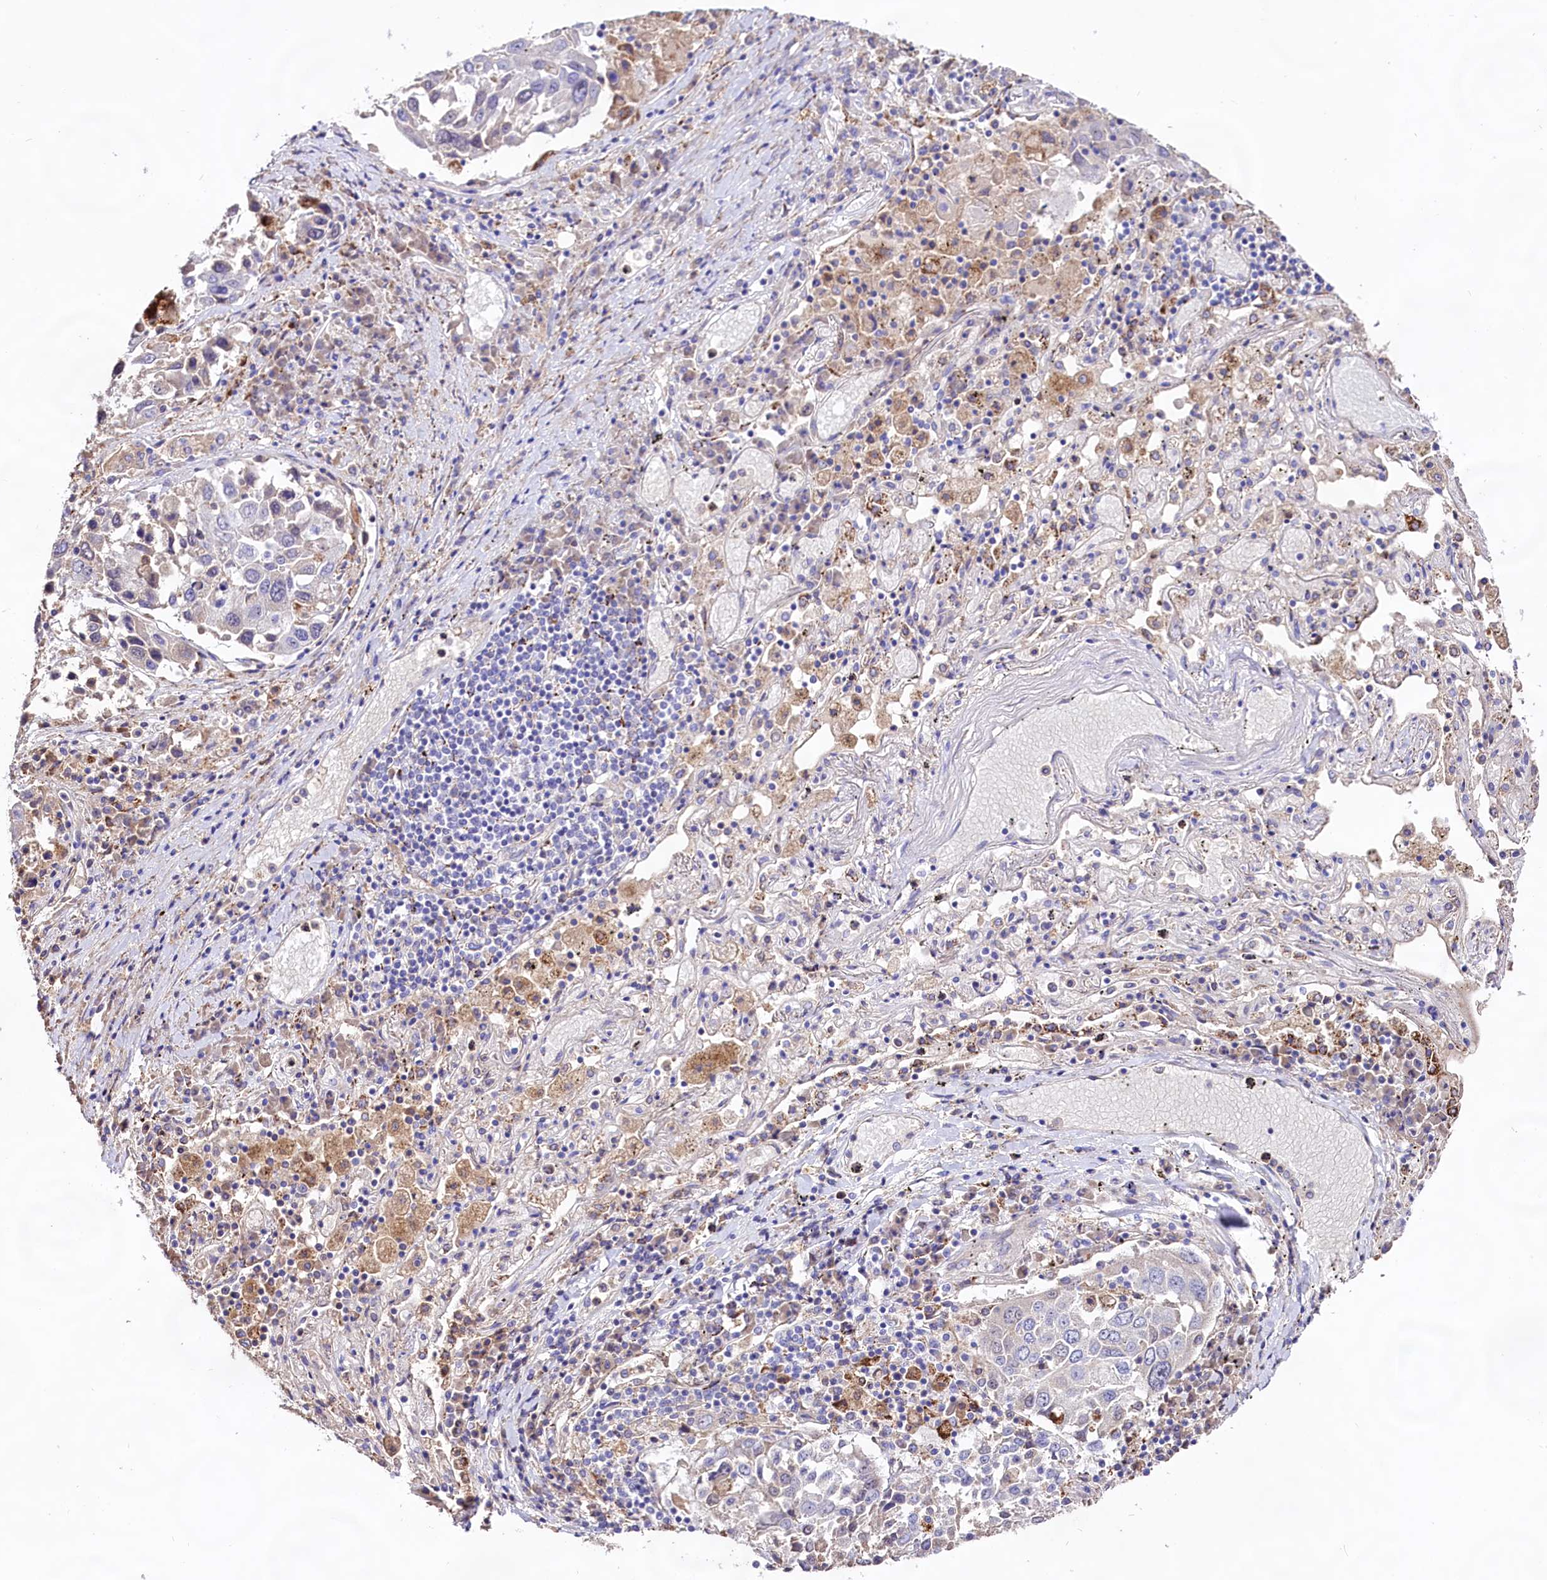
{"staining": {"intensity": "negative", "quantity": "none", "location": "none"}, "tissue": "lung cancer", "cell_type": "Tumor cells", "image_type": "cancer", "snomed": [{"axis": "morphology", "description": "Squamous cell carcinoma, NOS"}, {"axis": "topography", "description": "Lung"}], "caption": "An image of human lung cancer is negative for staining in tumor cells.", "gene": "DMXL2", "patient": {"sex": "male", "age": 65}}